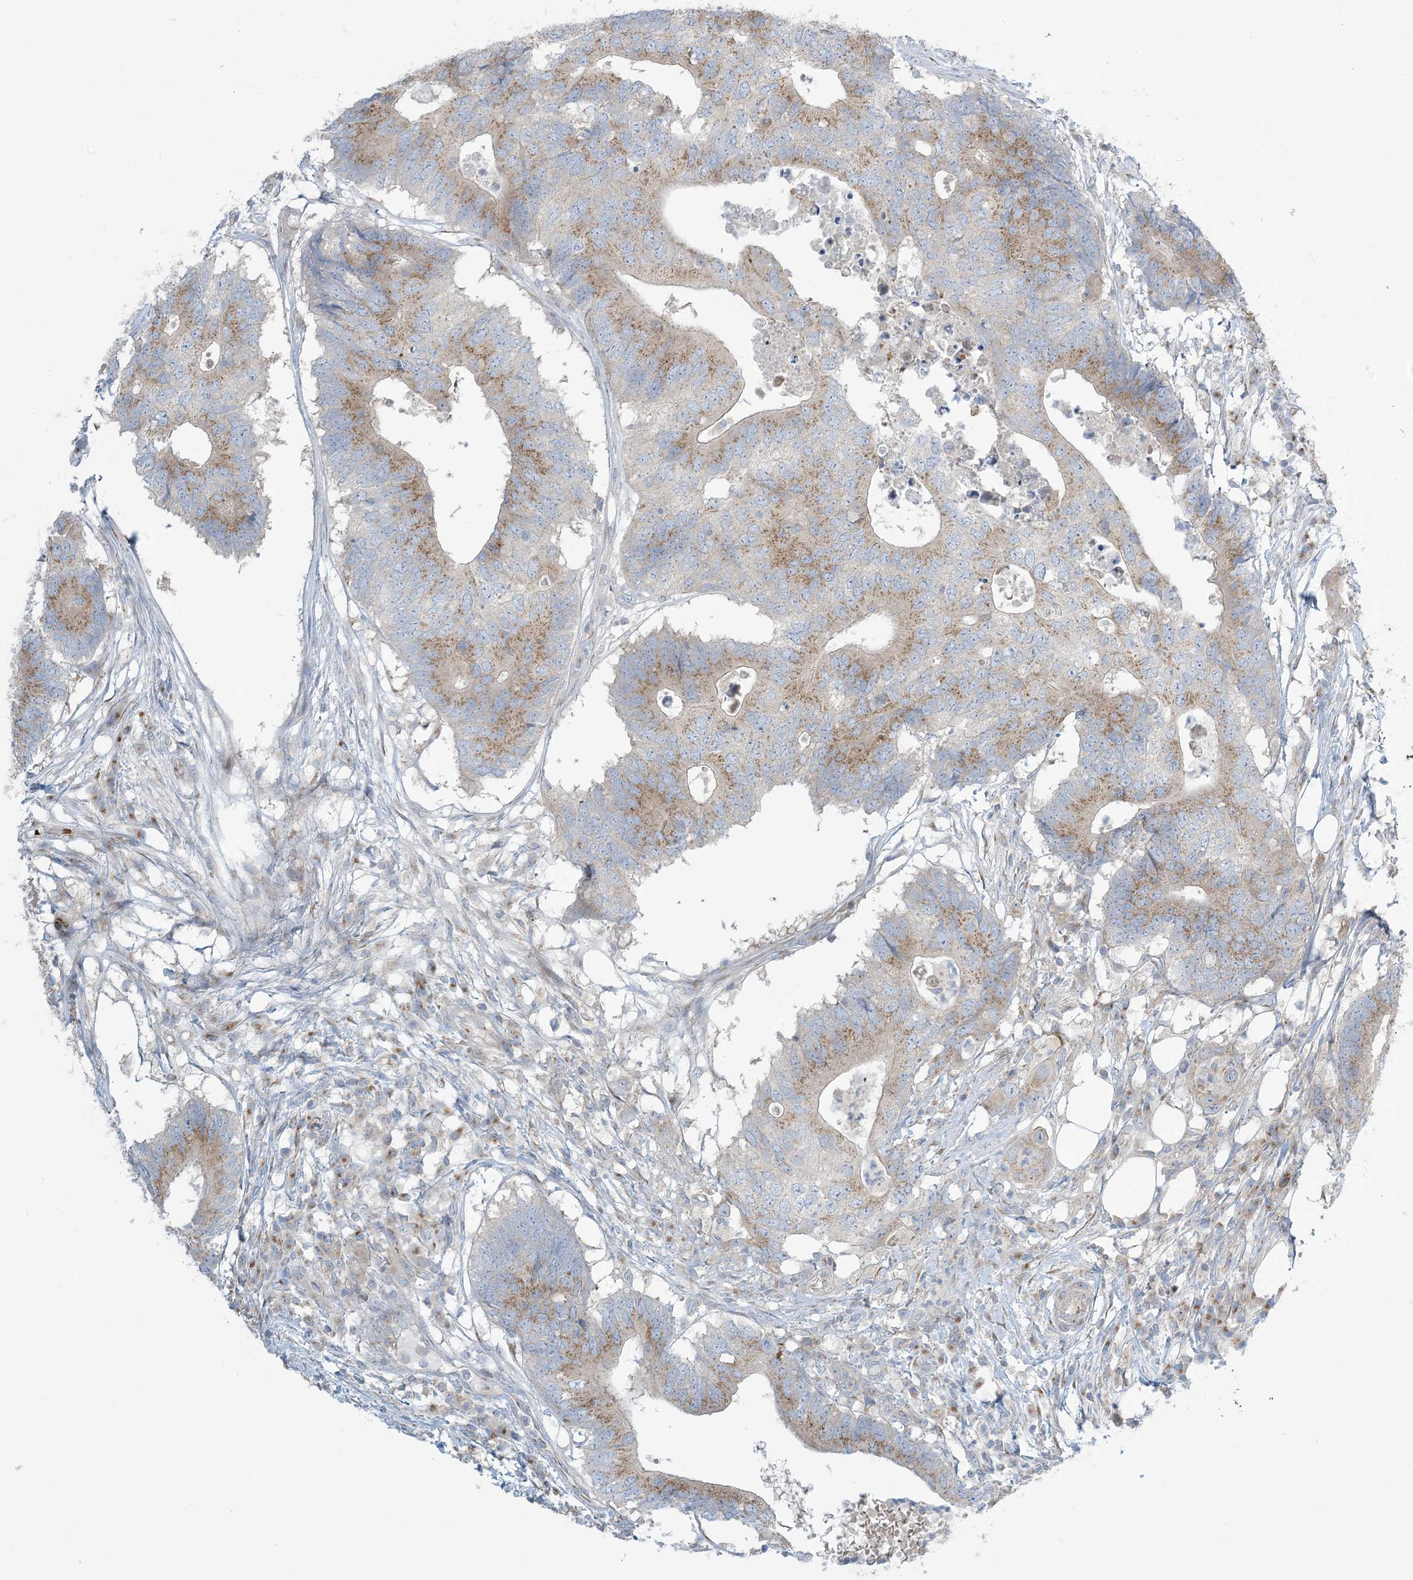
{"staining": {"intensity": "moderate", "quantity": ">75%", "location": "cytoplasmic/membranous"}, "tissue": "colorectal cancer", "cell_type": "Tumor cells", "image_type": "cancer", "snomed": [{"axis": "morphology", "description": "Adenocarcinoma, NOS"}, {"axis": "topography", "description": "Colon"}], "caption": "Immunohistochemistry histopathology image of colorectal cancer stained for a protein (brown), which exhibits medium levels of moderate cytoplasmic/membranous staining in approximately >75% of tumor cells.", "gene": "AFTPH", "patient": {"sex": "male", "age": 71}}